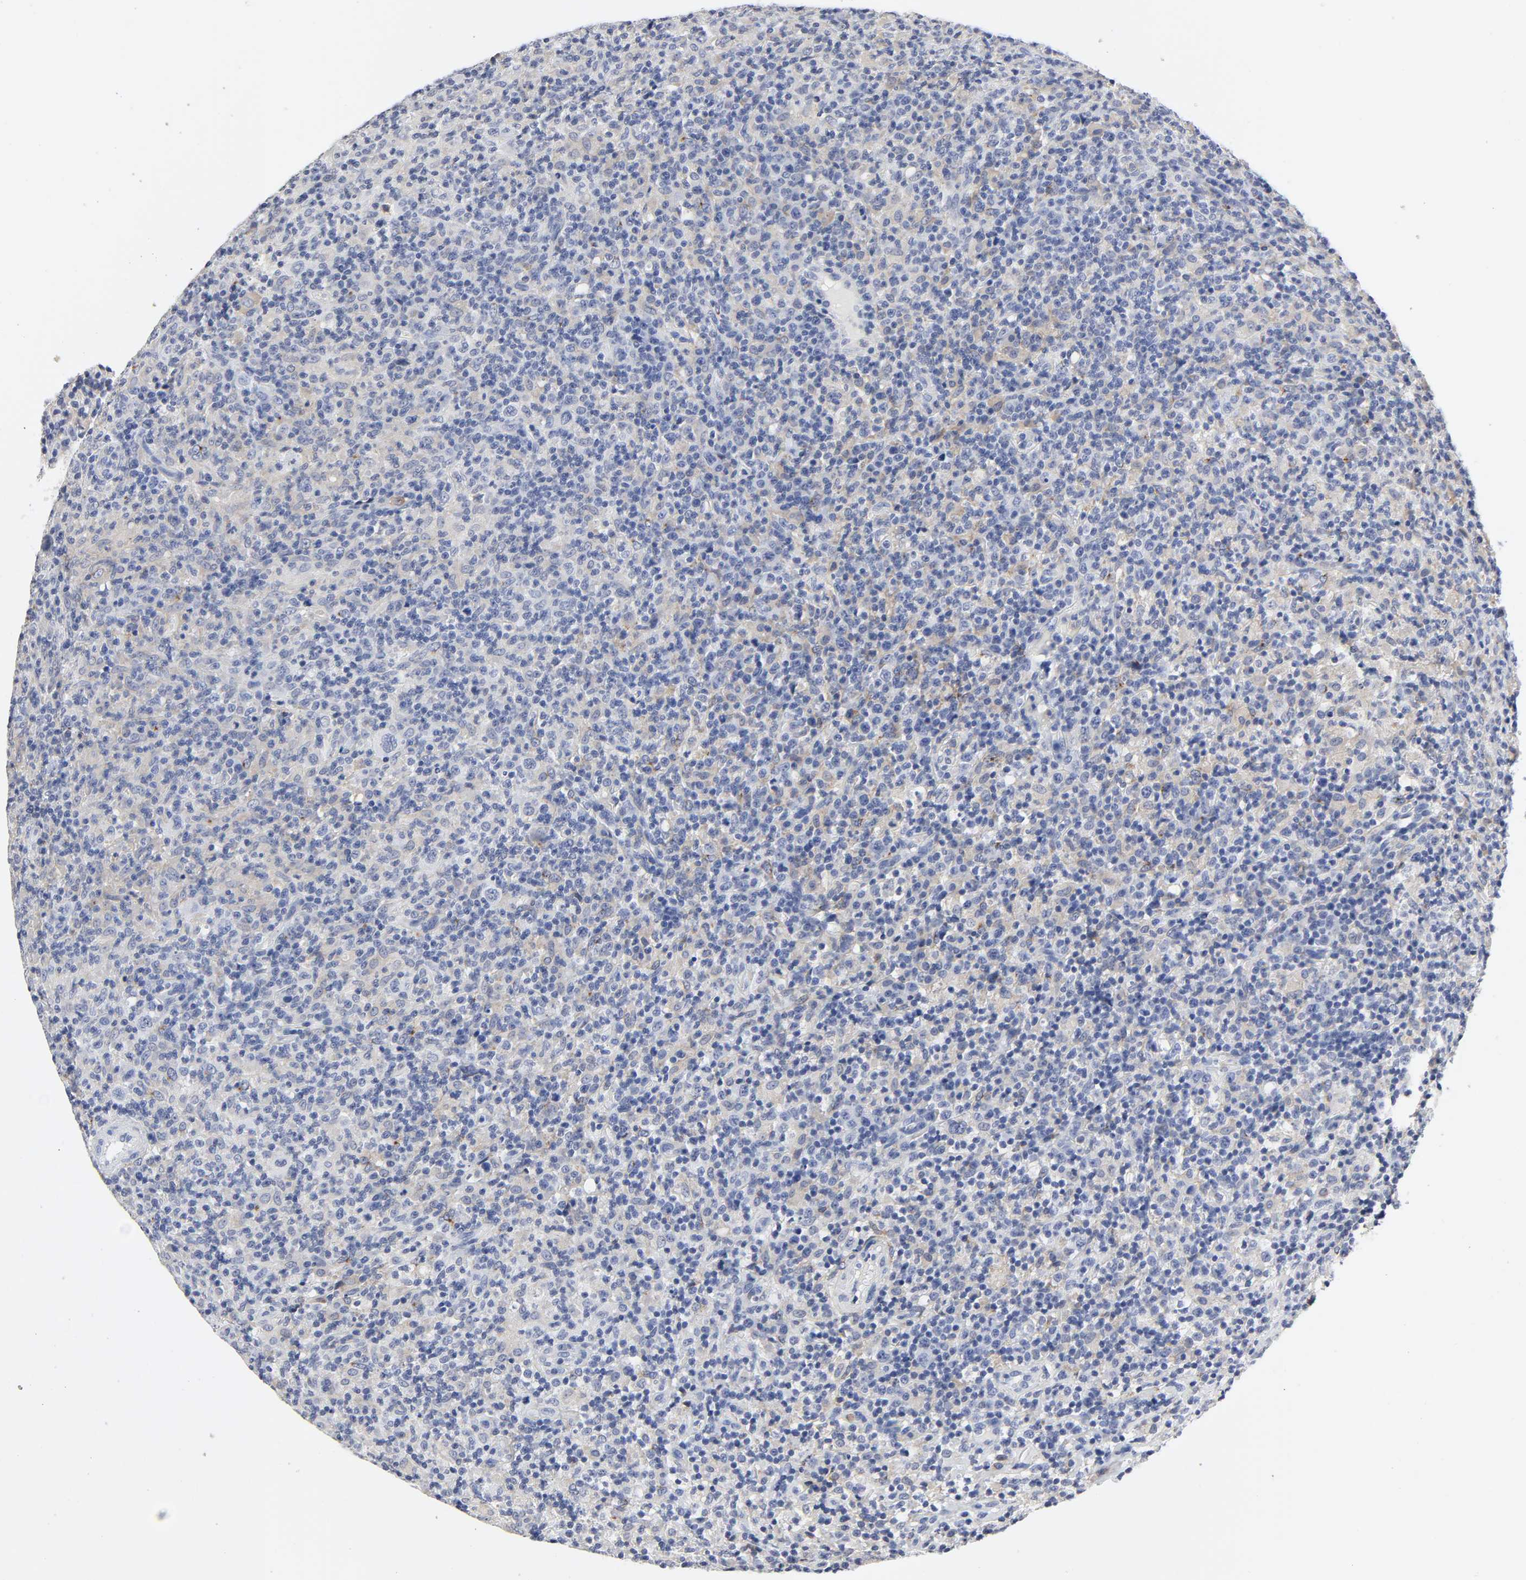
{"staining": {"intensity": "negative", "quantity": "none", "location": "none"}, "tissue": "lymphoma", "cell_type": "Tumor cells", "image_type": "cancer", "snomed": [{"axis": "morphology", "description": "Hodgkin's disease, NOS"}, {"axis": "topography", "description": "Lymph node"}], "caption": "Image shows no significant protein expression in tumor cells of Hodgkin's disease.", "gene": "LRP1", "patient": {"sex": "male", "age": 65}}